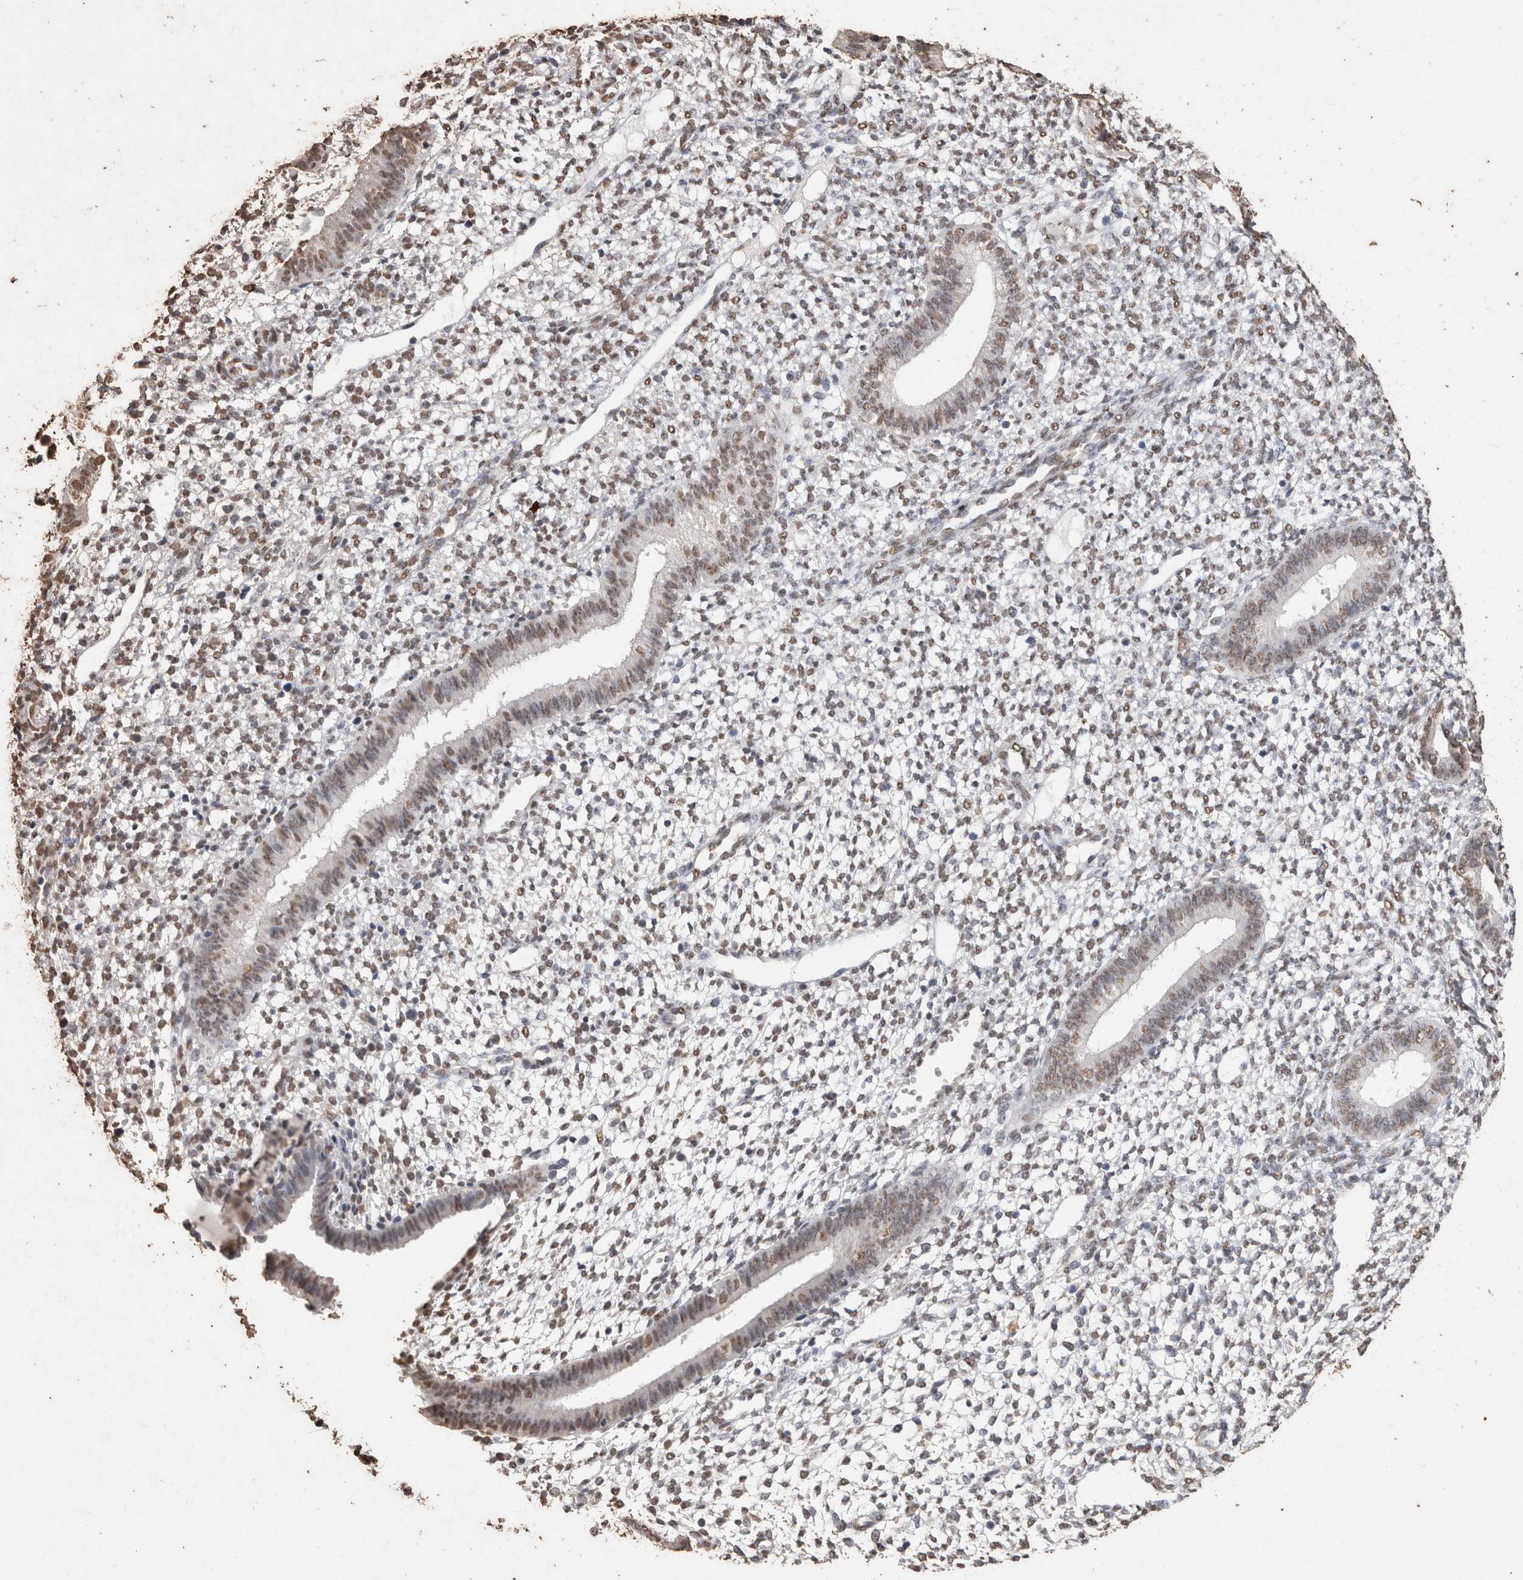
{"staining": {"intensity": "moderate", "quantity": "25%-75%", "location": "nuclear"}, "tissue": "endometrium", "cell_type": "Cells in endometrial stroma", "image_type": "normal", "snomed": [{"axis": "morphology", "description": "Normal tissue, NOS"}, {"axis": "topography", "description": "Endometrium"}], "caption": "Endometrium stained for a protein displays moderate nuclear positivity in cells in endometrial stroma.", "gene": "NTHL1", "patient": {"sex": "female", "age": 46}}